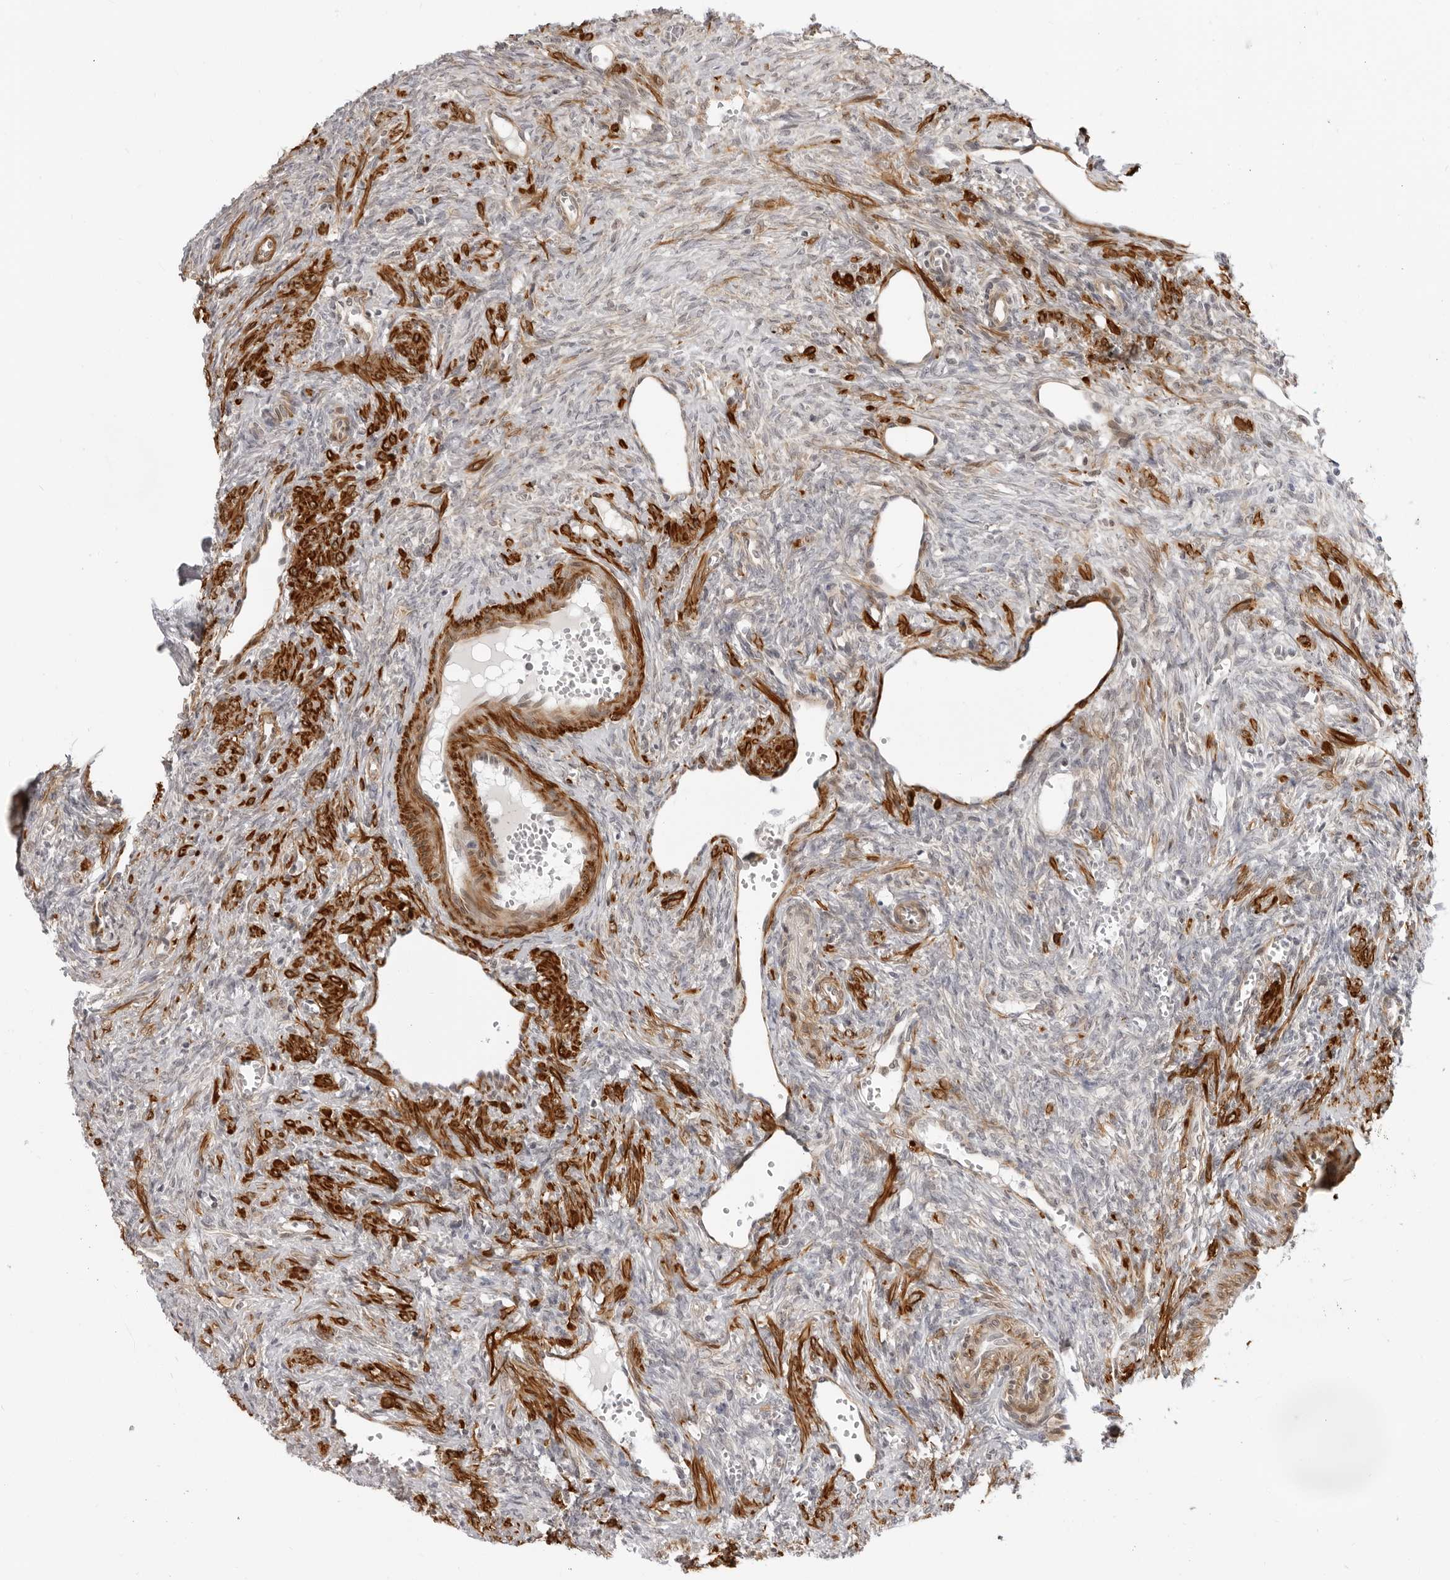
{"staining": {"intensity": "weak", "quantity": ">75%", "location": "cytoplasmic/membranous"}, "tissue": "ovary", "cell_type": "Follicle cells", "image_type": "normal", "snomed": [{"axis": "morphology", "description": "Normal tissue, NOS"}, {"axis": "topography", "description": "Ovary"}], "caption": "Protein analysis of normal ovary reveals weak cytoplasmic/membranous staining in about >75% of follicle cells.", "gene": "SRGAP2", "patient": {"sex": "female", "age": 41}}